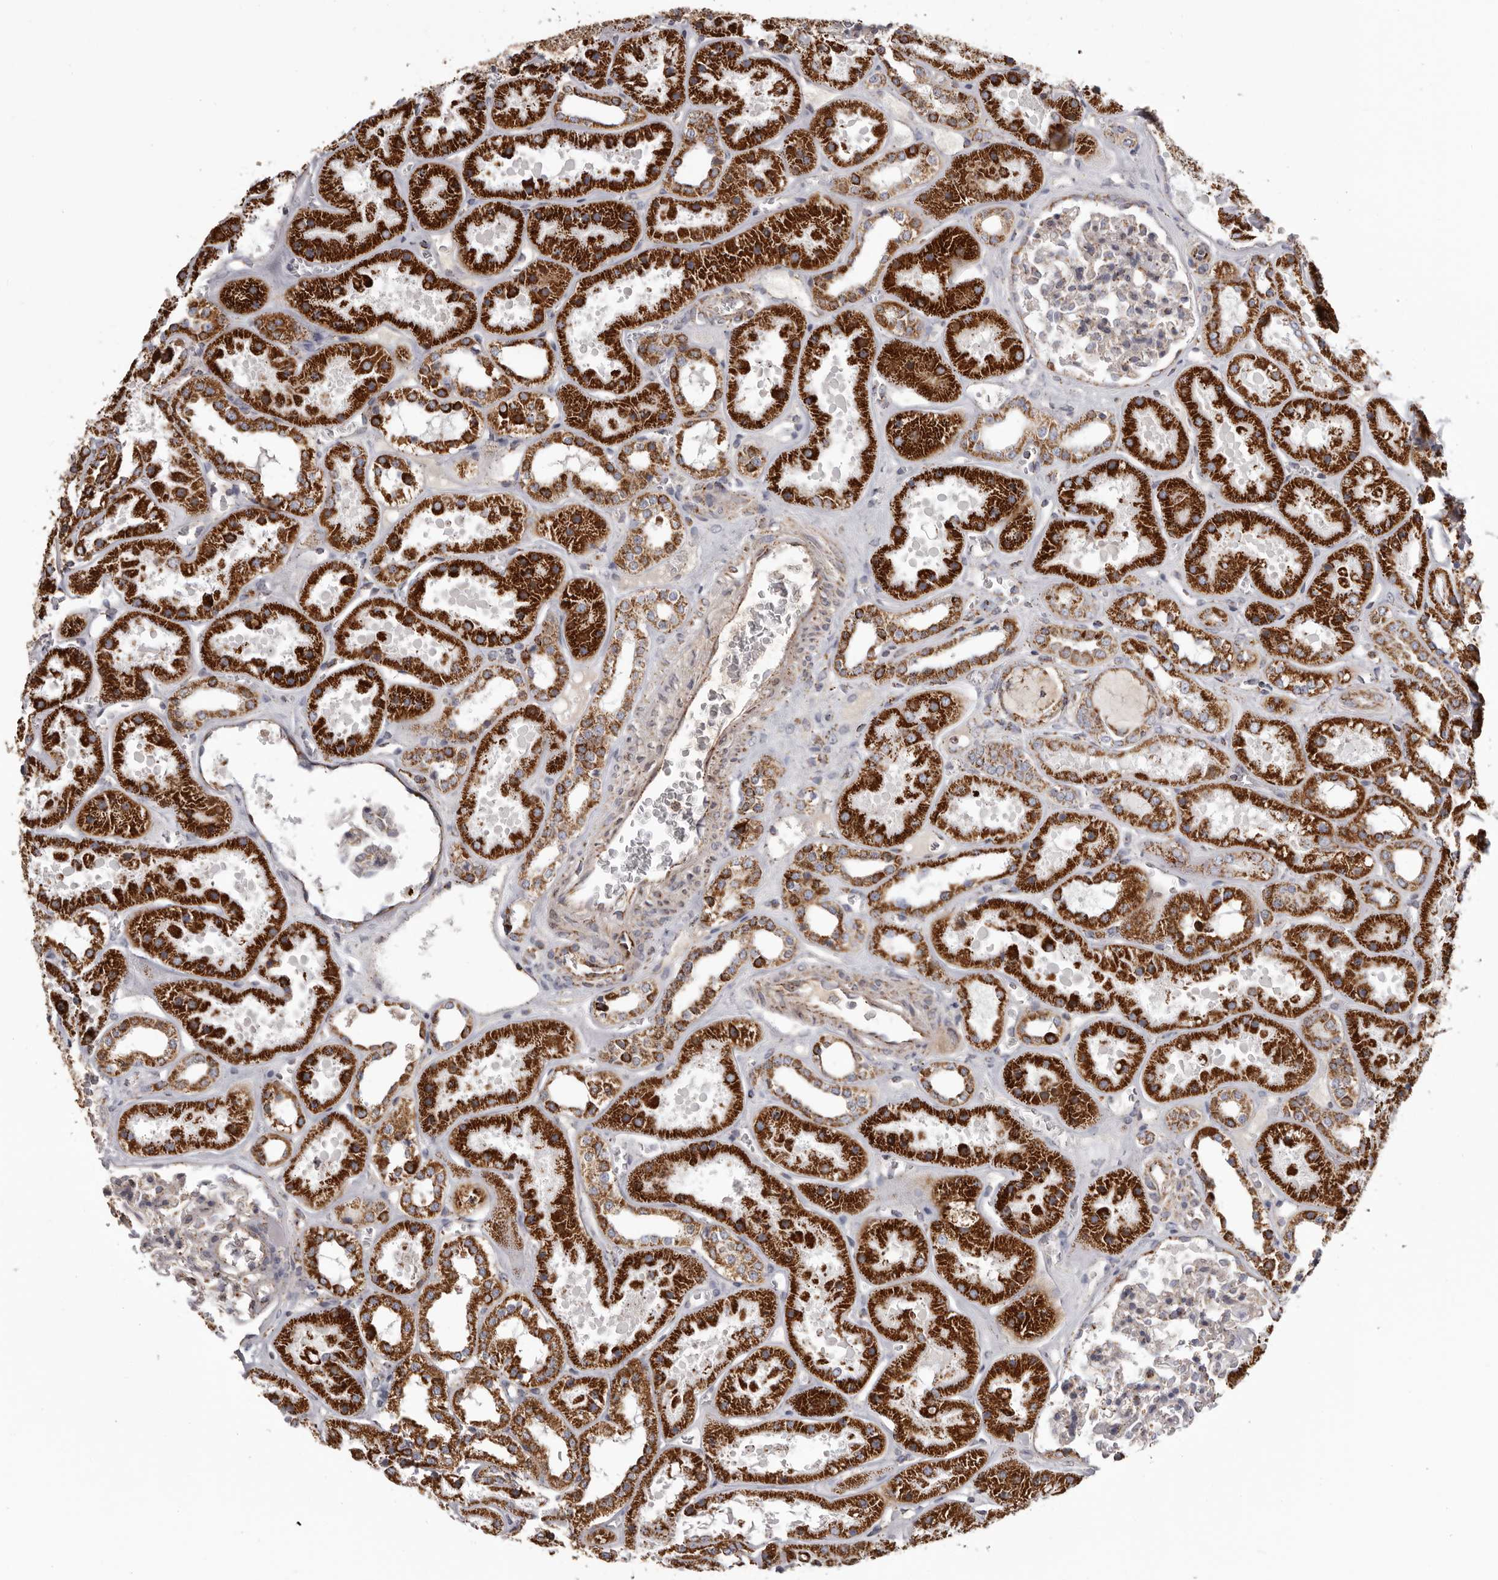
{"staining": {"intensity": "negative", "quantity": "none", "location": "none"}, "tissue": "kidney", "cell_type": "Cells in glomeruli", "image_type": "normal", "snomed": [{"axis": "morphology", "description": "Normal tissue, NOS"}, {"axis": "topography", "description": "Kidney"}], "caption": "There is no significant positivity in cells in glomeruli of kidney. (DAB IHC visualized using brightfield microscopy, high magnification).", "gene": "CHRM2", "patient": {"sex": "female", "age": 41}}